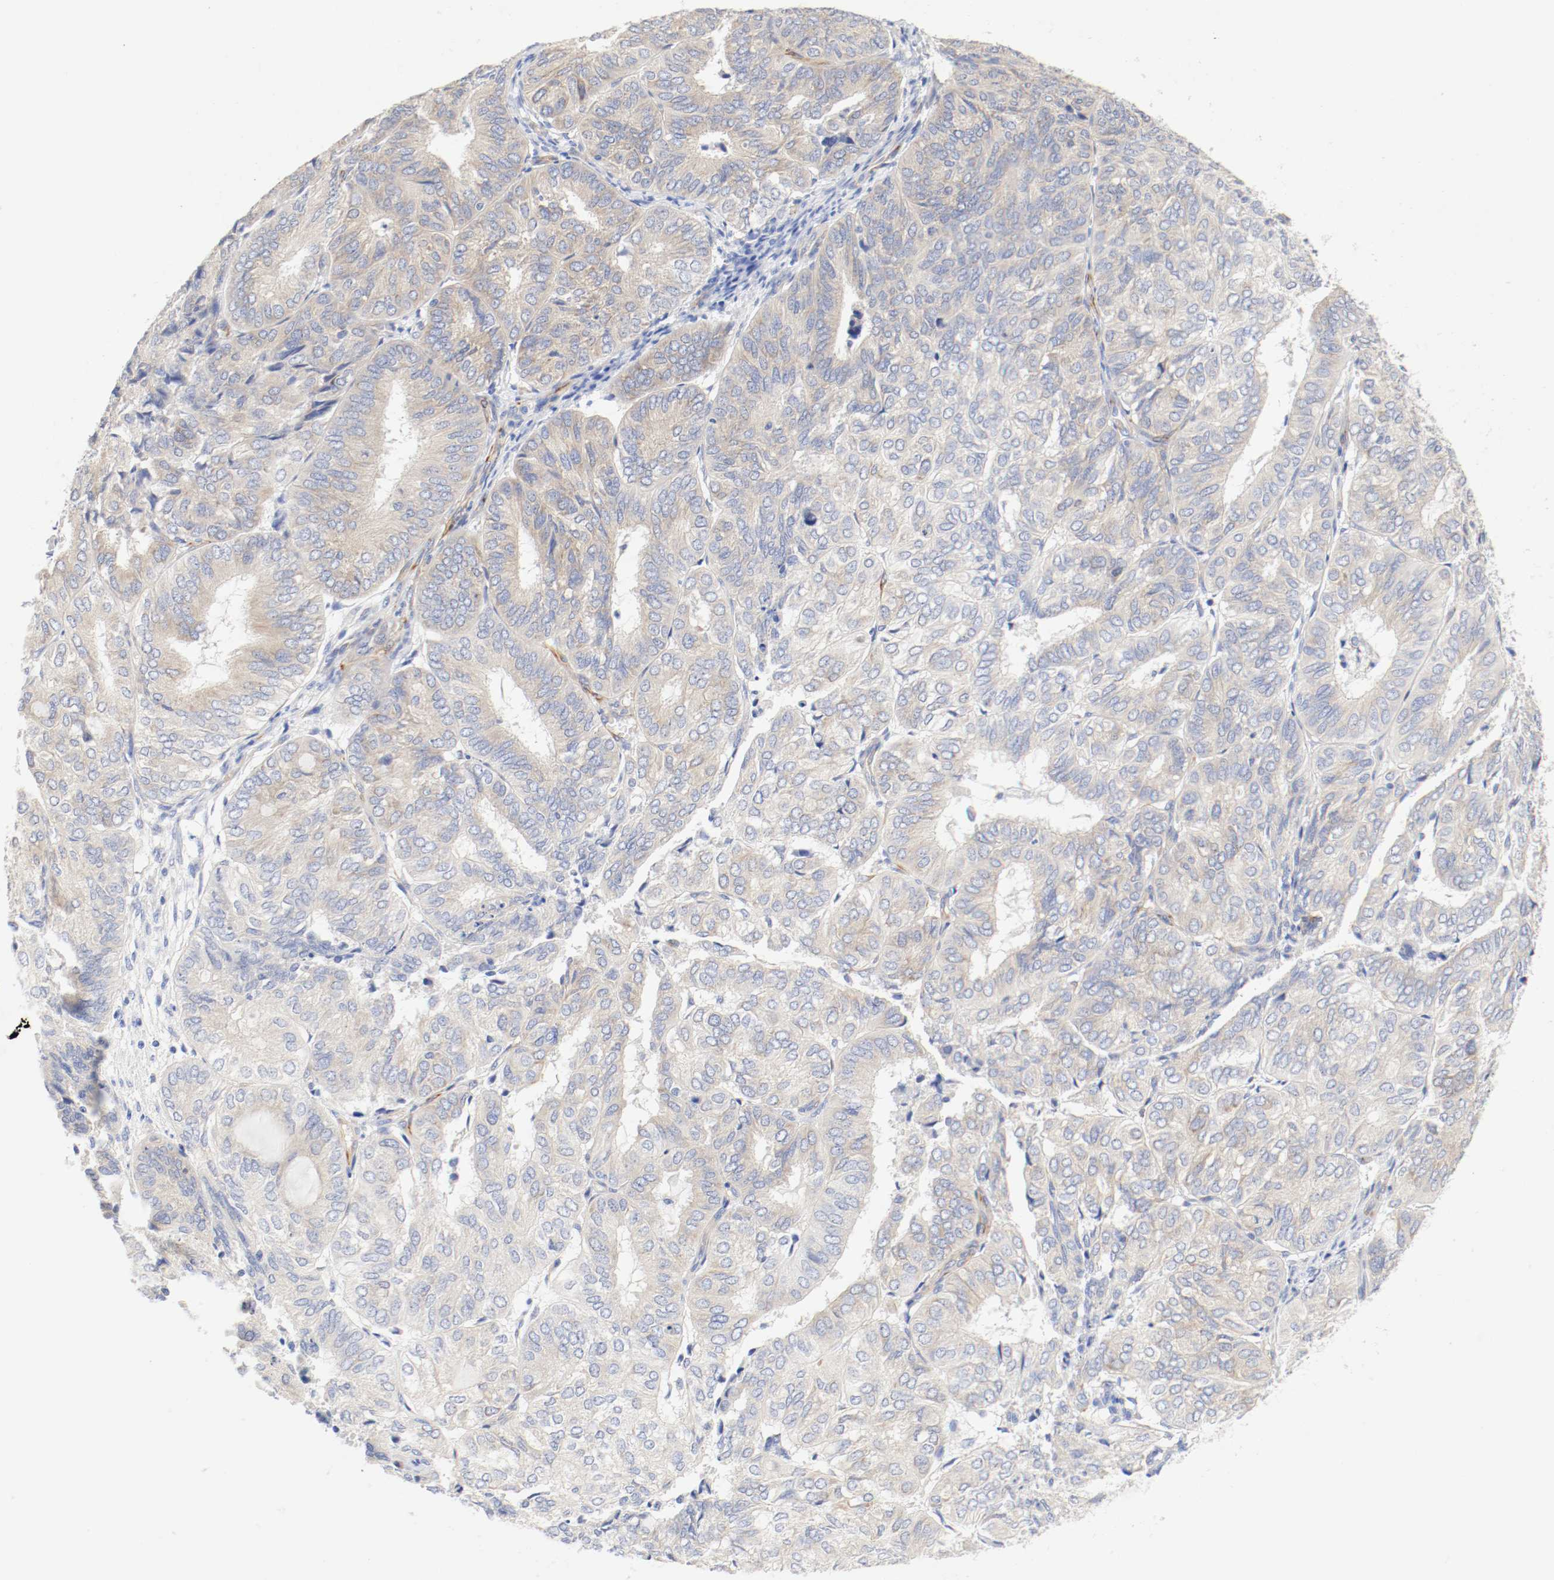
{"staining": {"intensity": "moderate", "quantity": ">75%", "location": "cytoplasmic/membranous"}, "tissue": "endometrial cancer", "cell_type": "Tumor cells", "image_type": "cancer", "snomed": [{"axis": "morphology", "description": "Adenocarcinoma, NOS"}, {"axis": "topography", "description": "Uterus"}], "caption": "IHC micrograph of neoplastic tissue: adenocarcinoma (endometrial) stained using immunohistochemistry demonstrates medium levels of moderate protein expression localized specifically in the cytoplasmic/membranous of tumor cells, appearing as a cytoplasmic/membranous brown color.", "gene": "GIT1", "patient": {"sex": "female", "age": 60}}